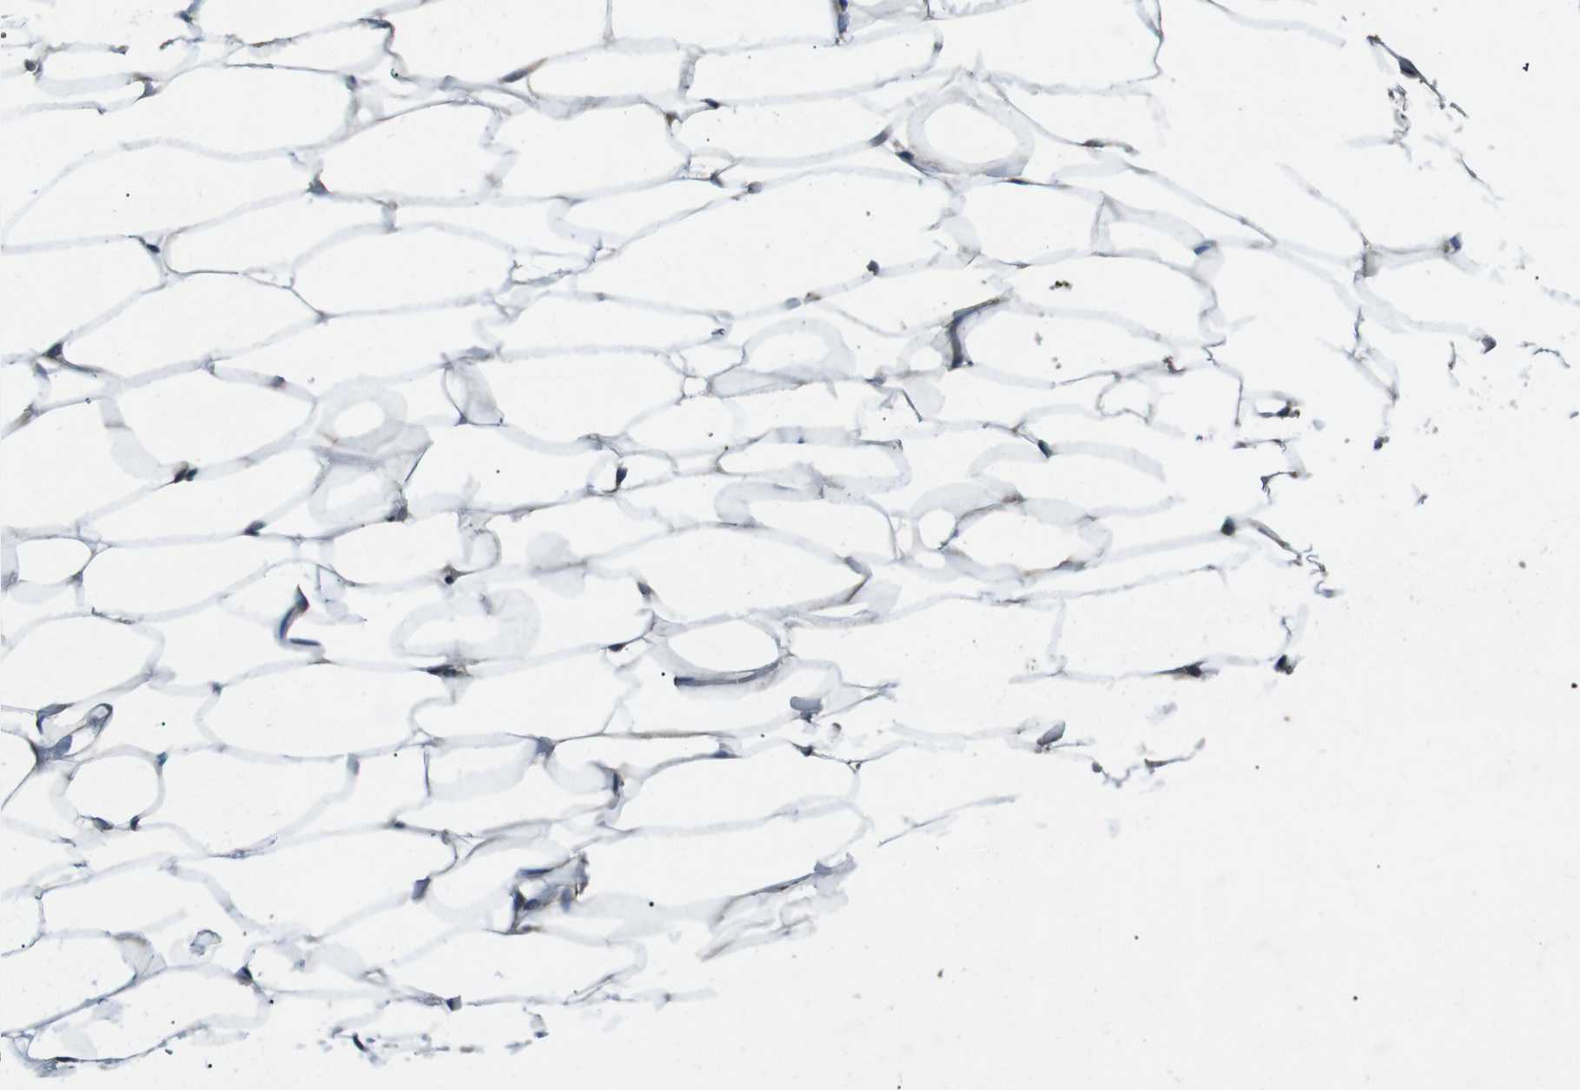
{"staining": {"intensity": "weak", "quantity": ">75%", "location": "cytoplasmic/membranous"}, "tissue": "adipose tissue", "cell_type": "Adipocytes", "image_type": "normal", "snomed": [{"axis": "morphology", "description": "Normal tissue, NOS"}, {"axis": "topography", "description": "Breast"}, {"axis": "topography", "description": "Adipose tissue"}], "caption": "The photomicrograph demonstrates staining of unremarkable adipose tissue, revealing weak cytoplasmic/membranous protein expression (brown color) within adipocytes.", "gene": "SLC27A4", "patient": {"sex": "female", "age": 25}}